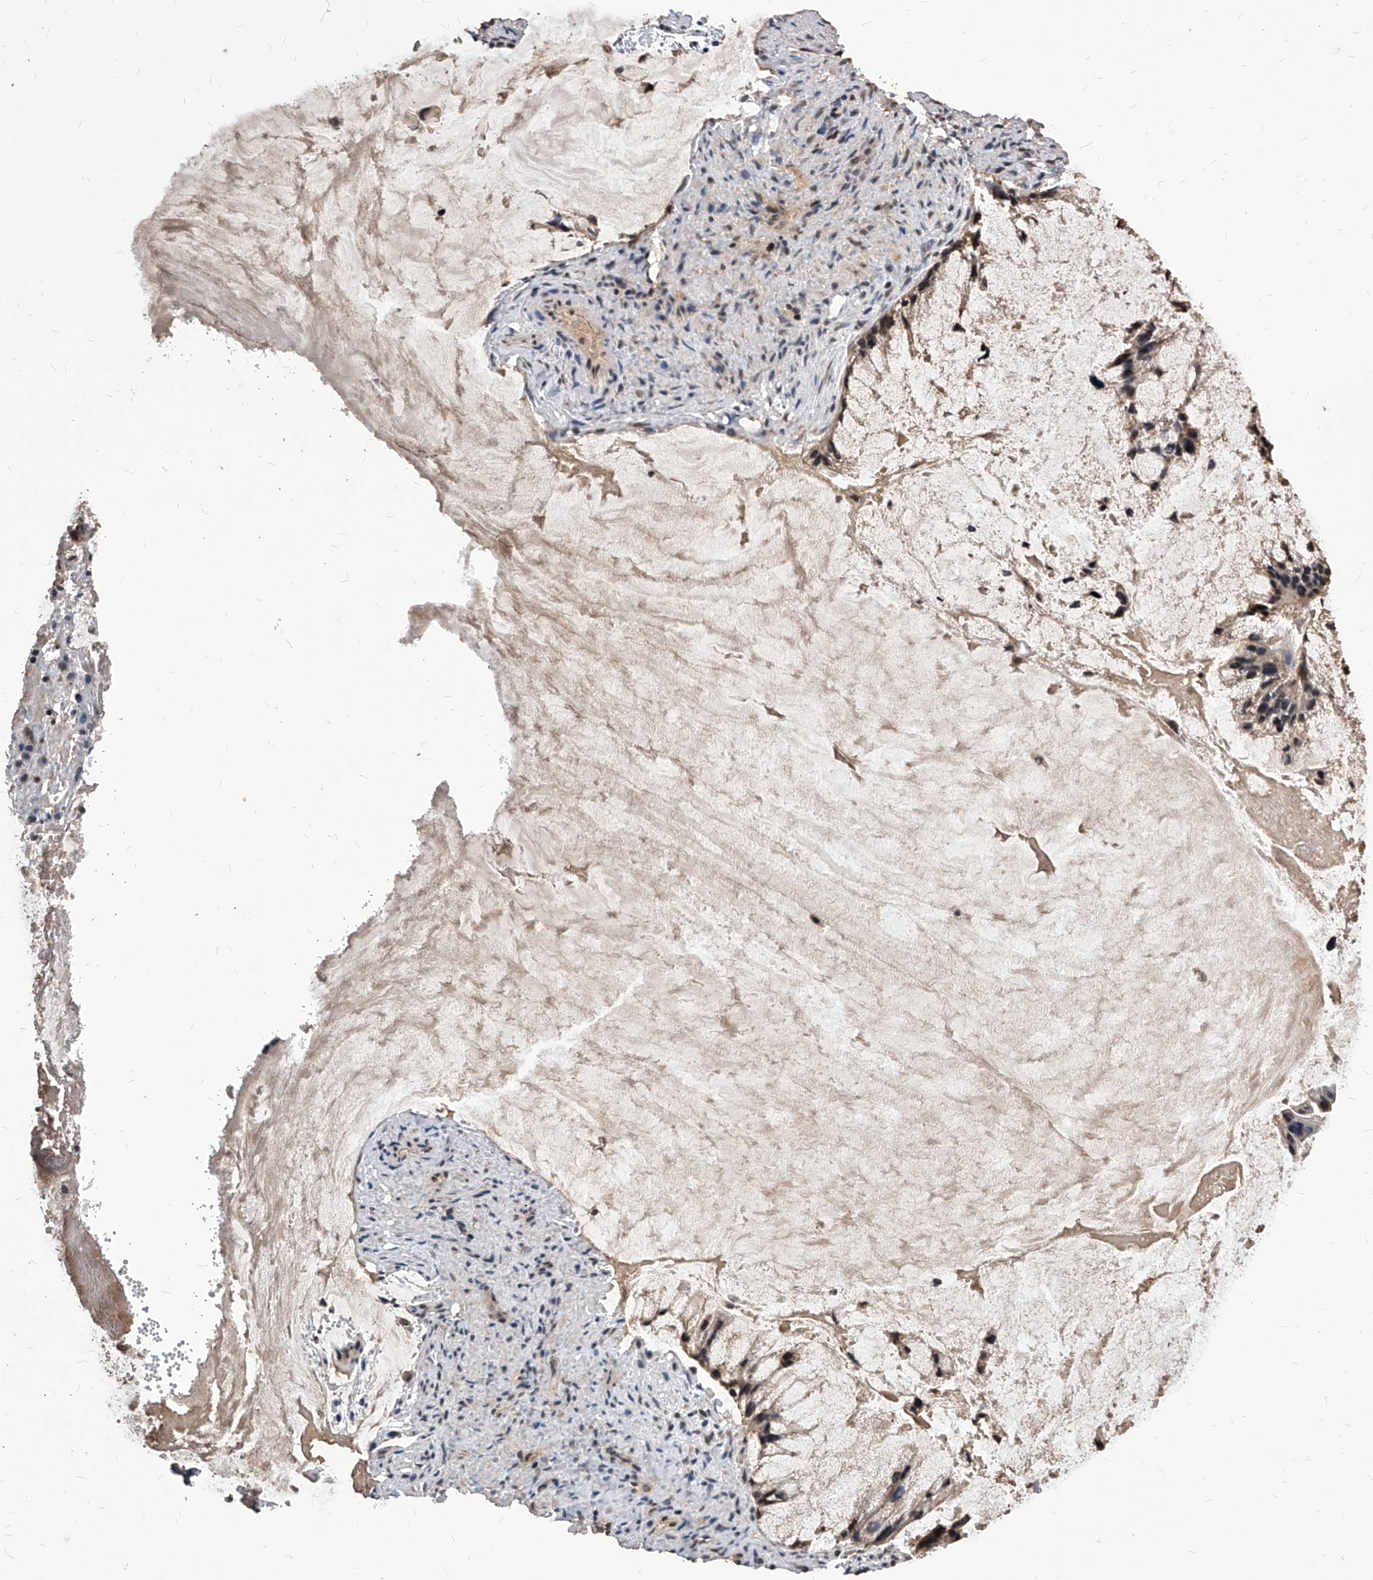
{"staining": {"intensity": "weak", "quantity": "25%-75%", "location": "cytoplasmic/membranous"}, "tissue": "ovarian cancer", "cell_type": "Tumor cells", "image_type": "cancer", "snomed": [{"axis": "morphology", "description": "Cystadenocarcinoma, mucinous, NOS"}, {"axis": "topography", "description": "Ovary"}], "caption": "This is a micrograph of immunohistochemistry staining of ovarian cancer, which shows weak positivity in the cytoplasmic/membranous of tumor cells.", "gene": "ID1", "patient": {"sex": "female", "age": 37}}